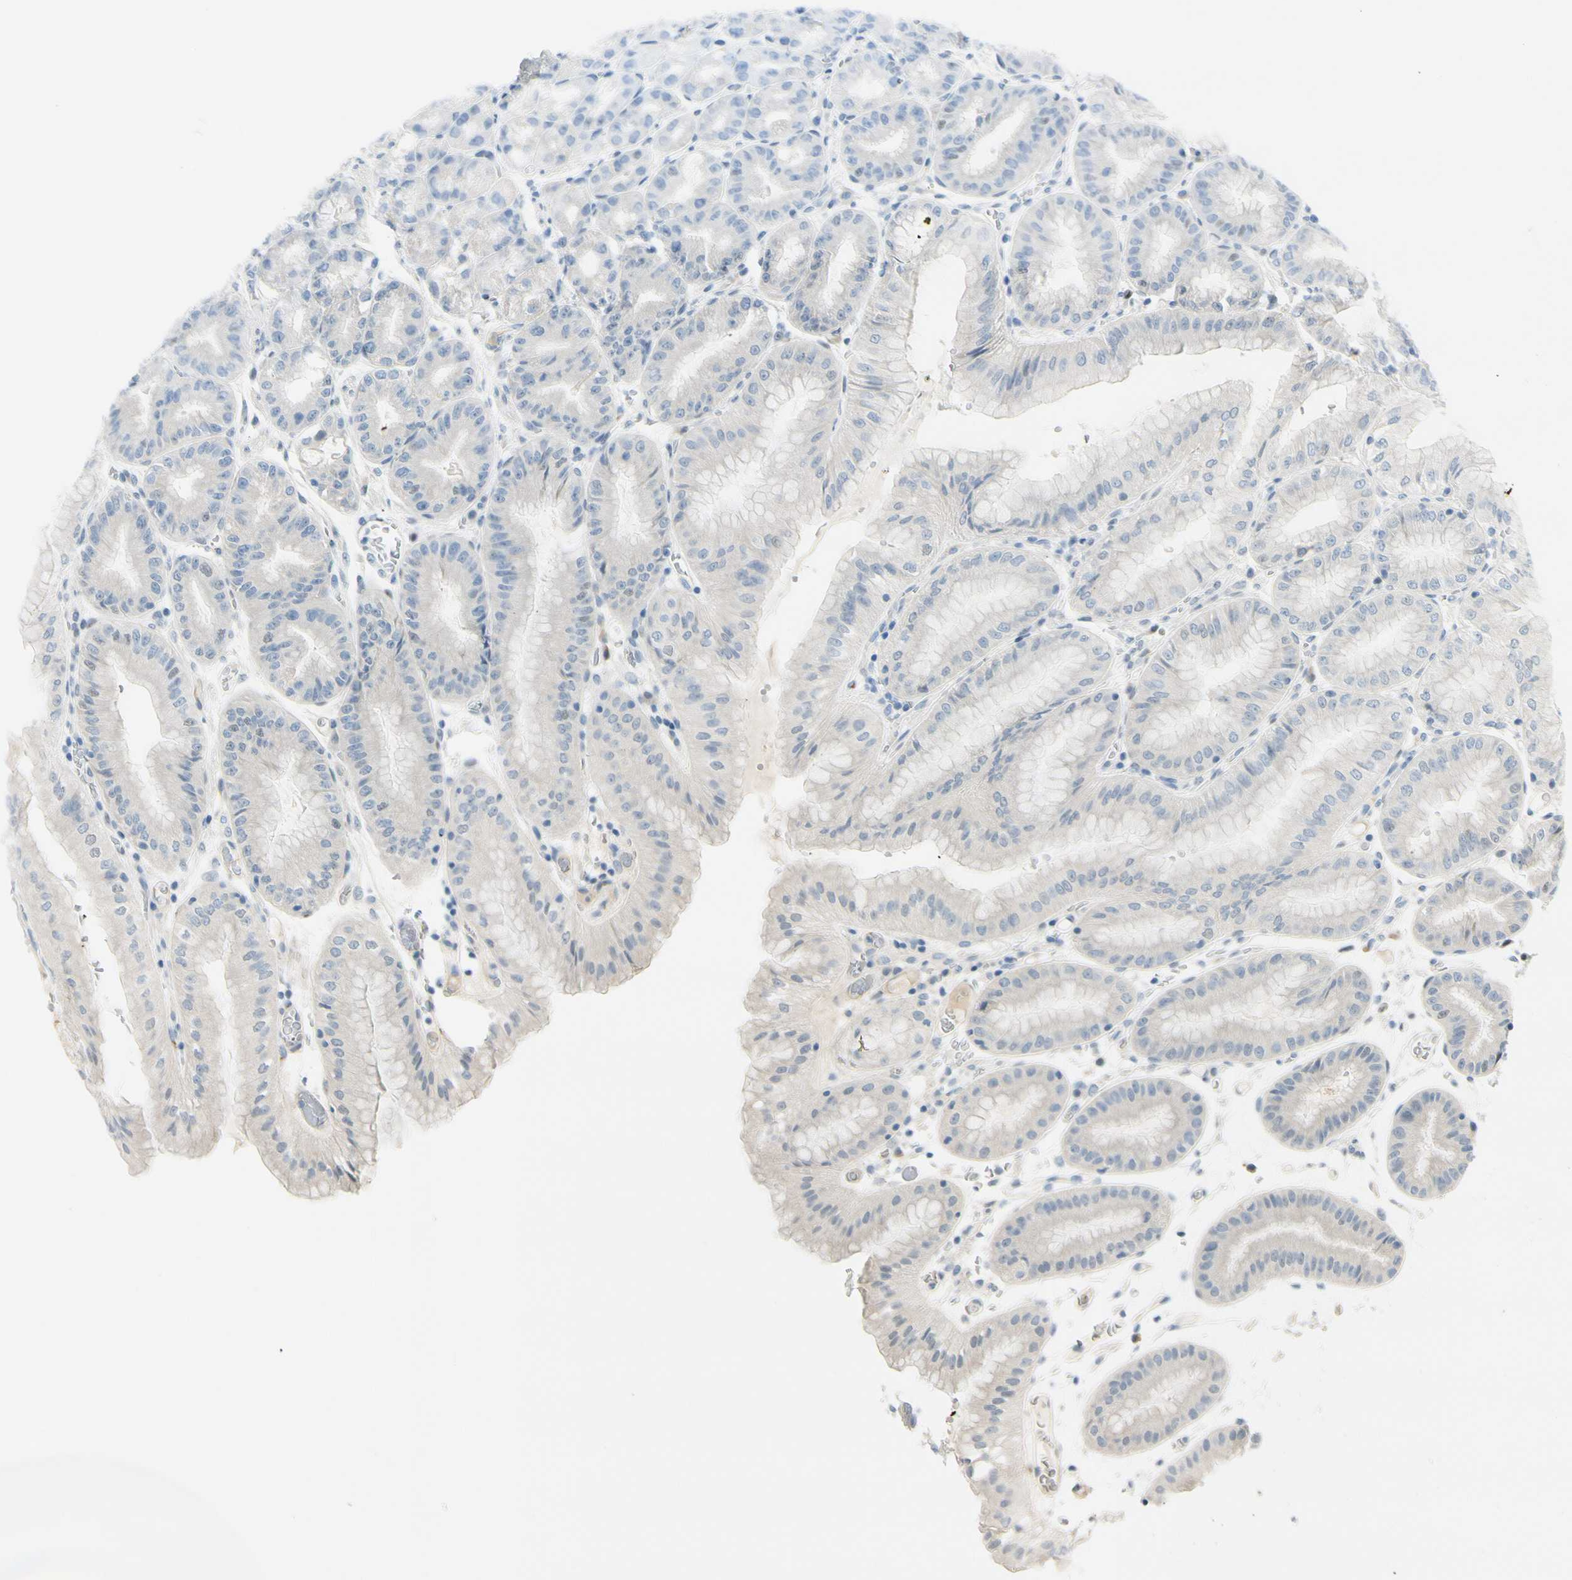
{"staining": {"intensity": "weak", "quantity": "<25%", "location": "nuclear"}, "tissue": "stomach", "cell_type": "Glandular cells", "image_type": "normal", "snomed": [{"axis": "morphology", "description": "Normal tissue, NOS"}, {"axis": "topography", "description": "Stomach, lower"}], "caption": "The image shows no staining of glandular cells in unremarkable stomach. (DAB (3,3'-diaminobenzidine) immunohistochemistry visualized using brightfield microscopy, high magnification).", "gene": "B4GALNT1", "patient": {"sex": "male", "age": 71}}